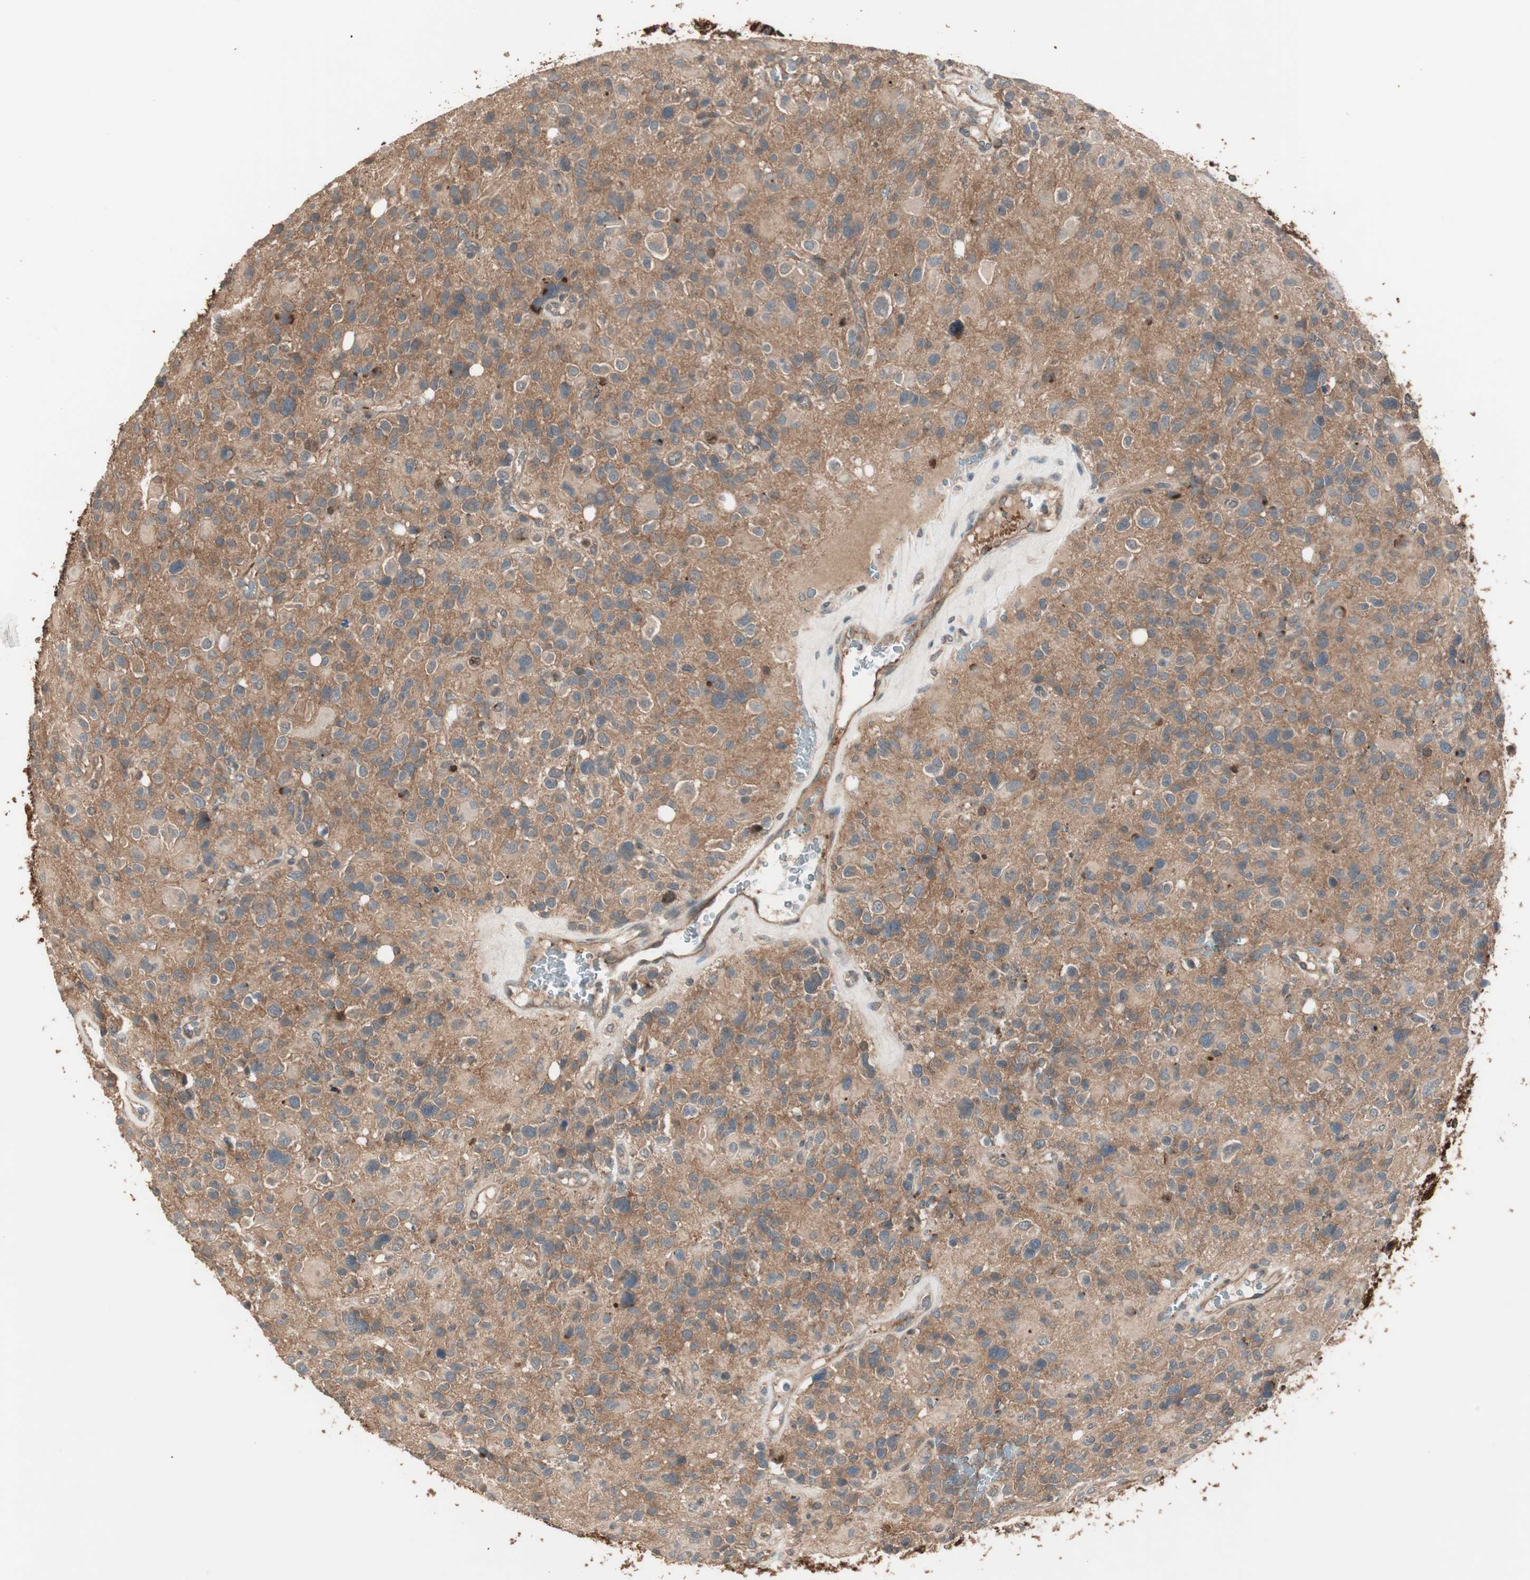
{"staining": {"intensity": "weak", "quantity": ">75%", "location": "cytoplasmic/membranous"}, "tissue": "glioma", "cell_type": "Tumor cells", "image_type": "cancer", "snomed": [{"axis": "morphology", "description": "Glioma, malignant, High grade"}, {"axis": "topography", "description": "Brain"}], "caption": "IHC histopathology image of neoplastic tissue: human malignant glioma (high-grade) stained using IHC demonstrates low levels of weak protein expression localized specifically in the cytoplasmic/membranous of tumor cells, appearing as a cytoplasmic/membranous brown color.", "gene": "ATP6AP2", "patient": {"sex": "male", "age": 48}}